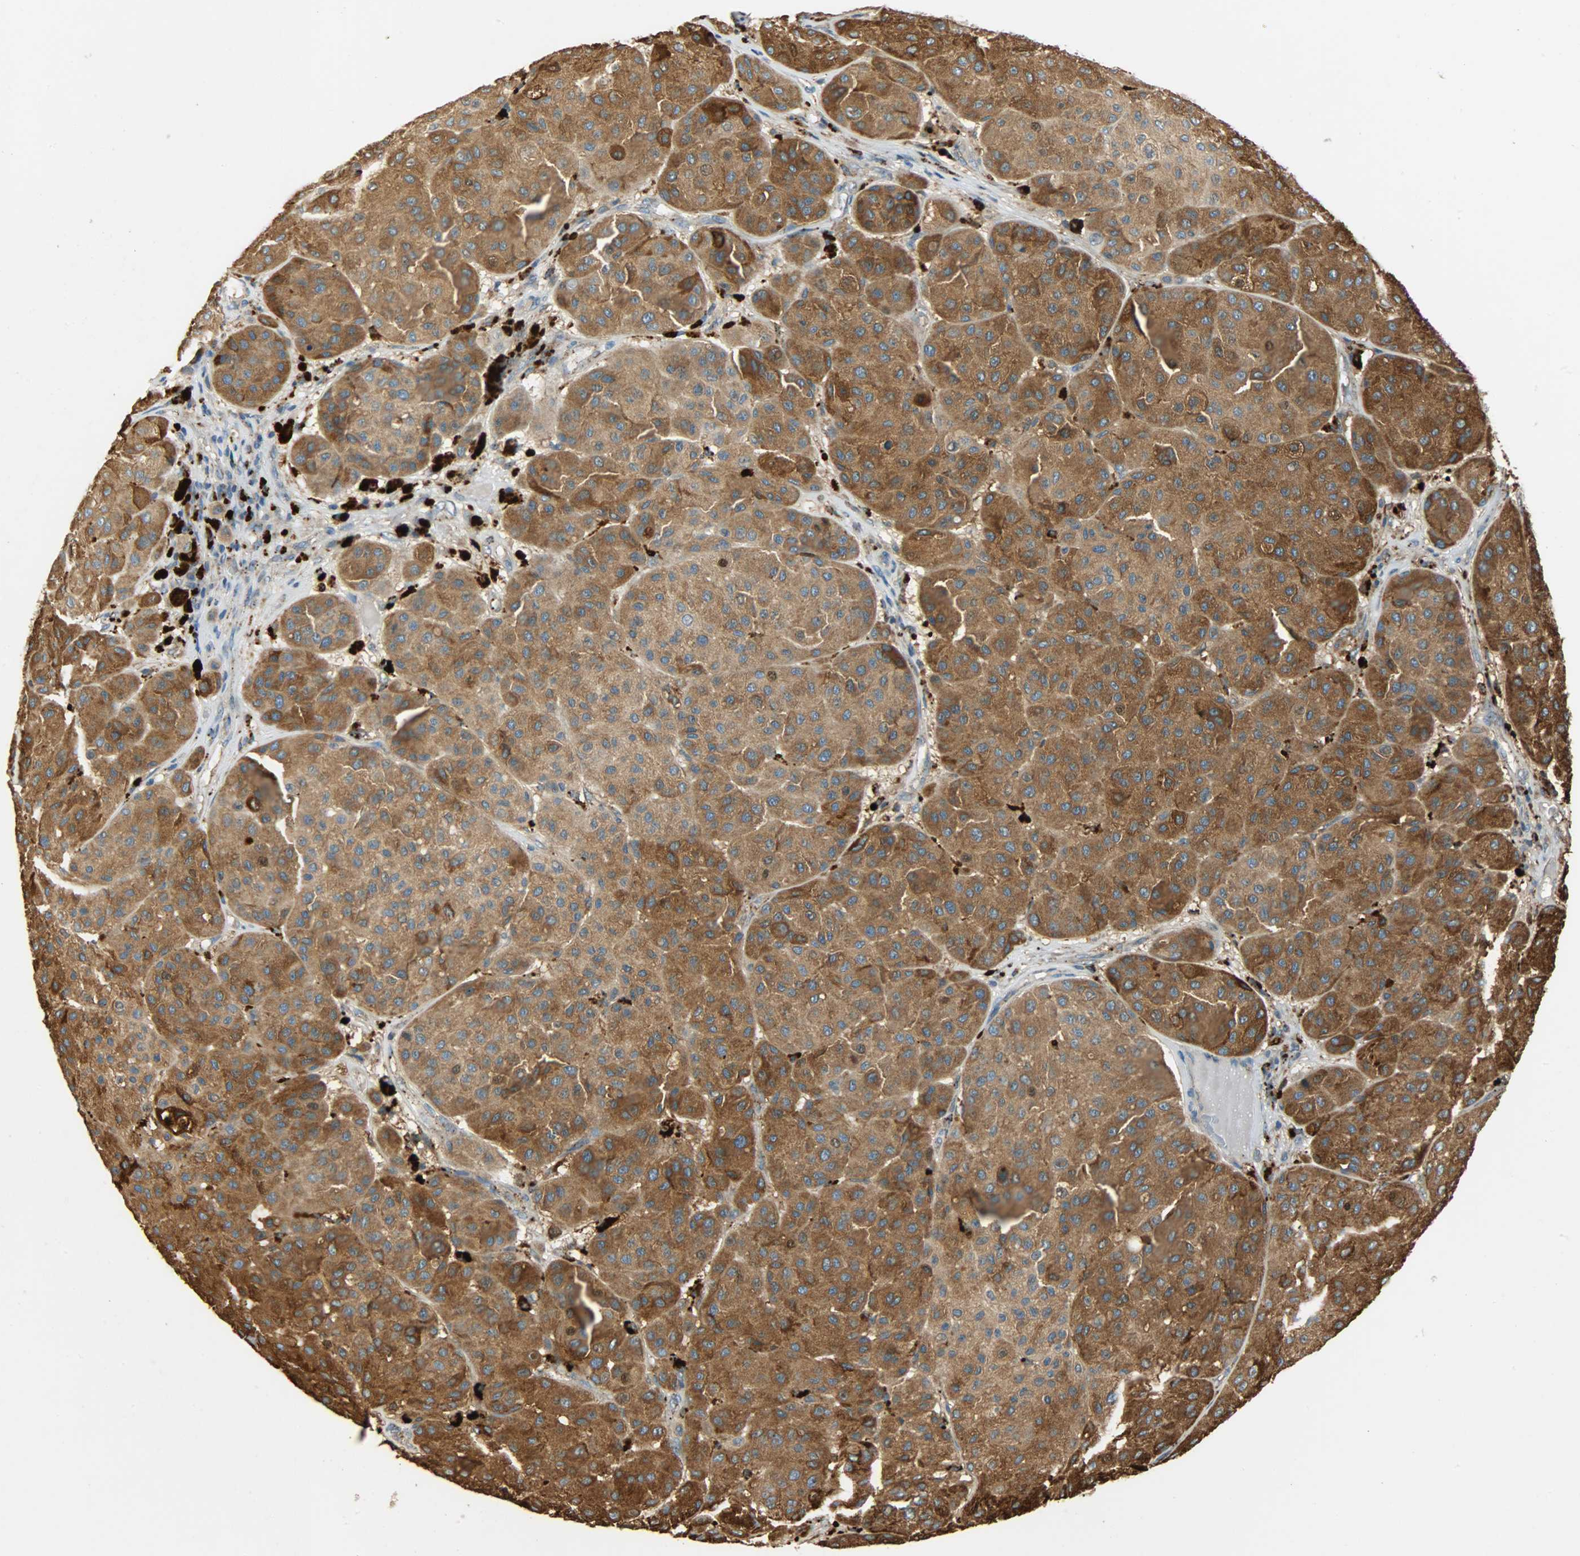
{"staining": {"intensity": "moderate", "quantity": ">75%", "location": "cytoplasmic/membranous"}, "tissue": "melanoma", "cell_type": "Tumor cells", "image_type": "cancer", "snomed": [{"axis": "morphology", "description": "Normal tissue, NOS"}, {"axis": "morphology", "description": "Malignant melanoma, Metastatic site"}, {"axis": "topography", "description": "Skin"}], "caption": "Brown immunohistochemical staining in melanoma demonstrates moderate cytoplasmic/membranous expression in about >75% of tumor cells.", "gene": "ASAH1", "patient": {"sex": "male", "age": 41}}